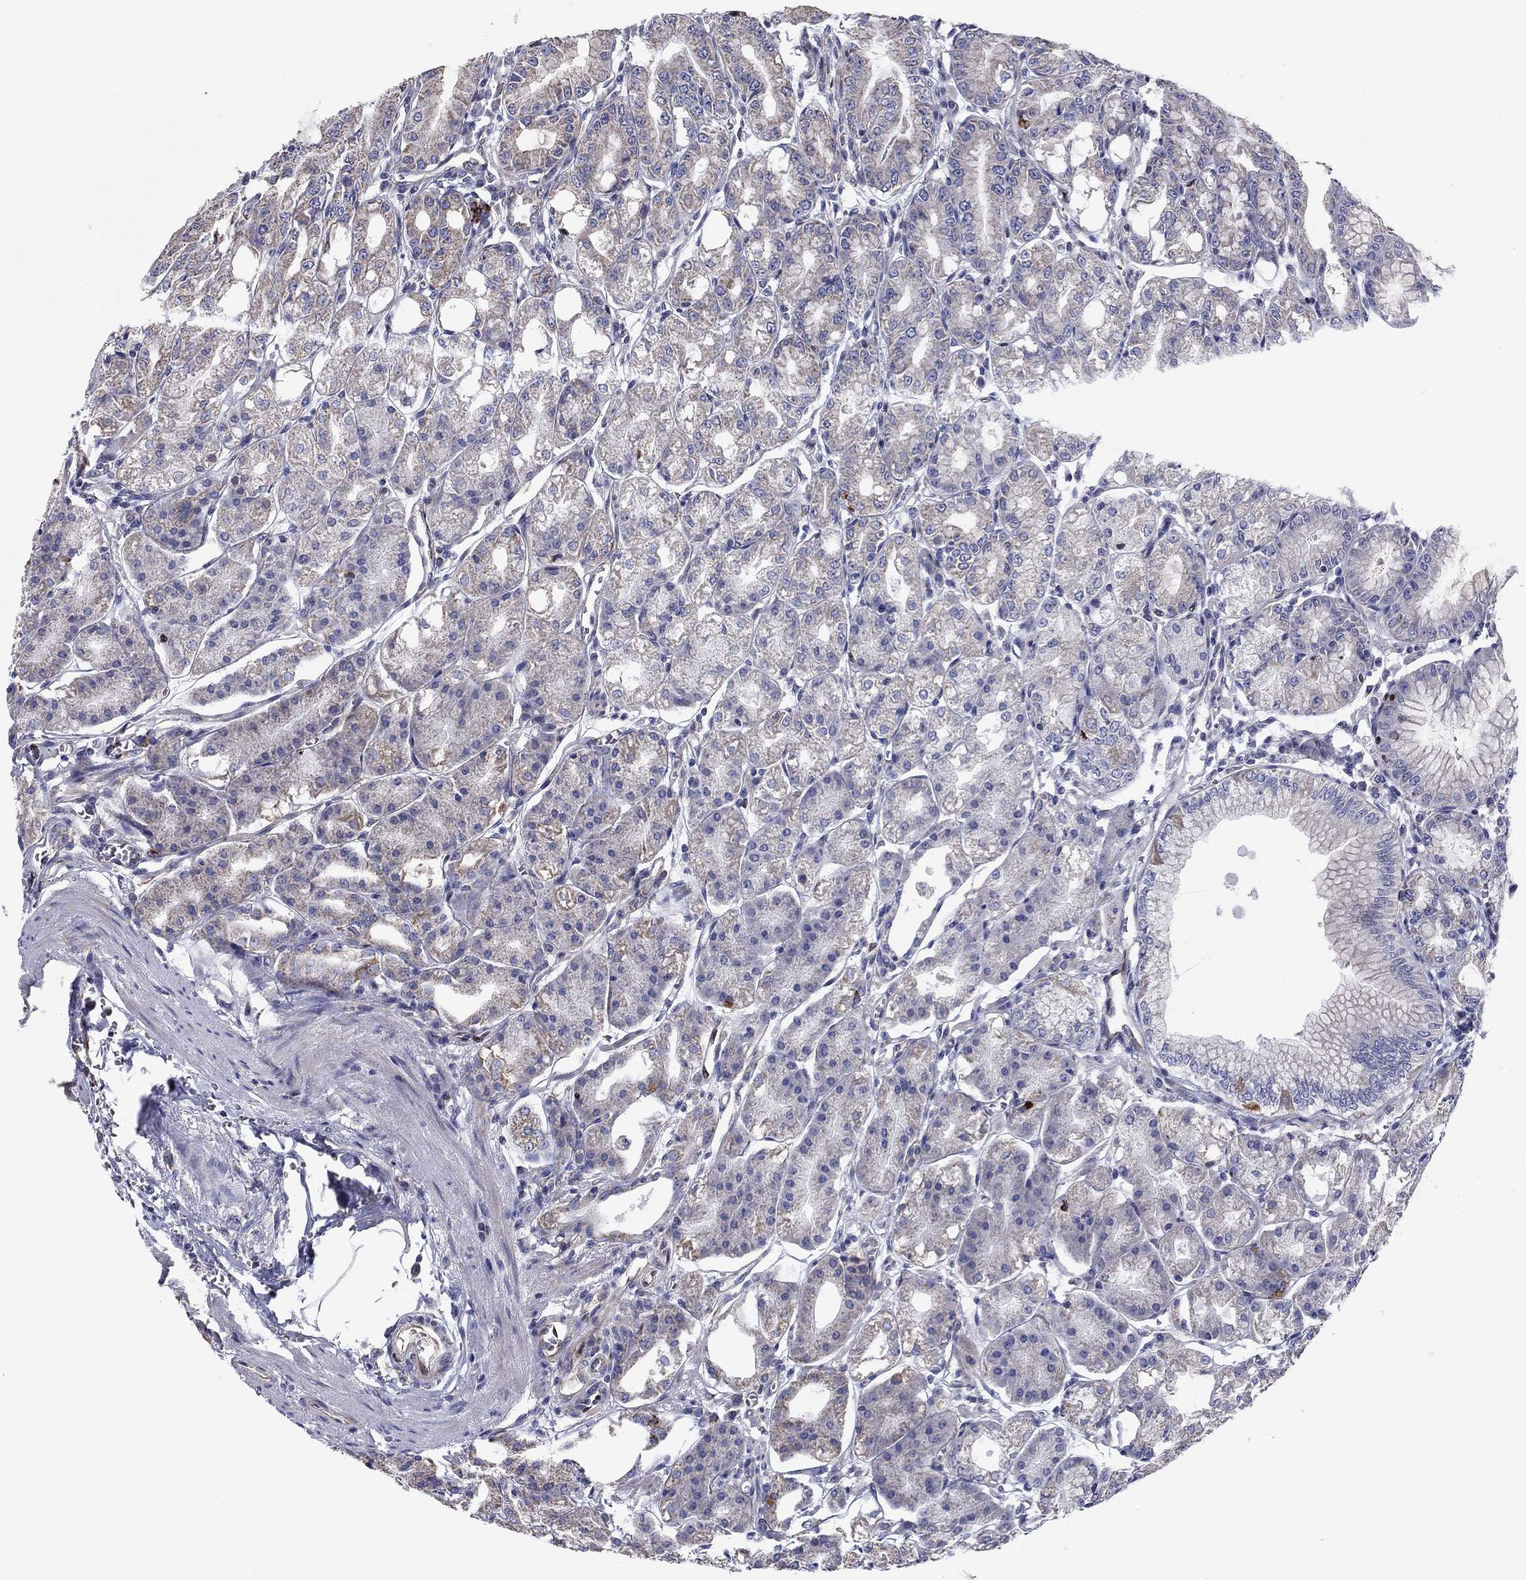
{"staining": {"intensity": "weak", "quantity": "25%-75%", "location": "cytoplasmic/membranous"}, "tissue": "stomach", "cell_type": "Glandular cells", "image_type": "normal", "snomed": [{"axis": "morphology", "description": "Normal tissue, NOS"}, {"axis": "topography", "description": "Stomach, lower"}], "caption": "Immunohistochemistry of normal human stomach demonstrates low levels of weak cytoplasmic/membranous expression in approximately 25%-75% of glandular cells. The protein of interest is shown in brown color, while the nuclei are stained blue.", "gene": "N4BP2", "patient": {"sex": "male", "age": 71}}